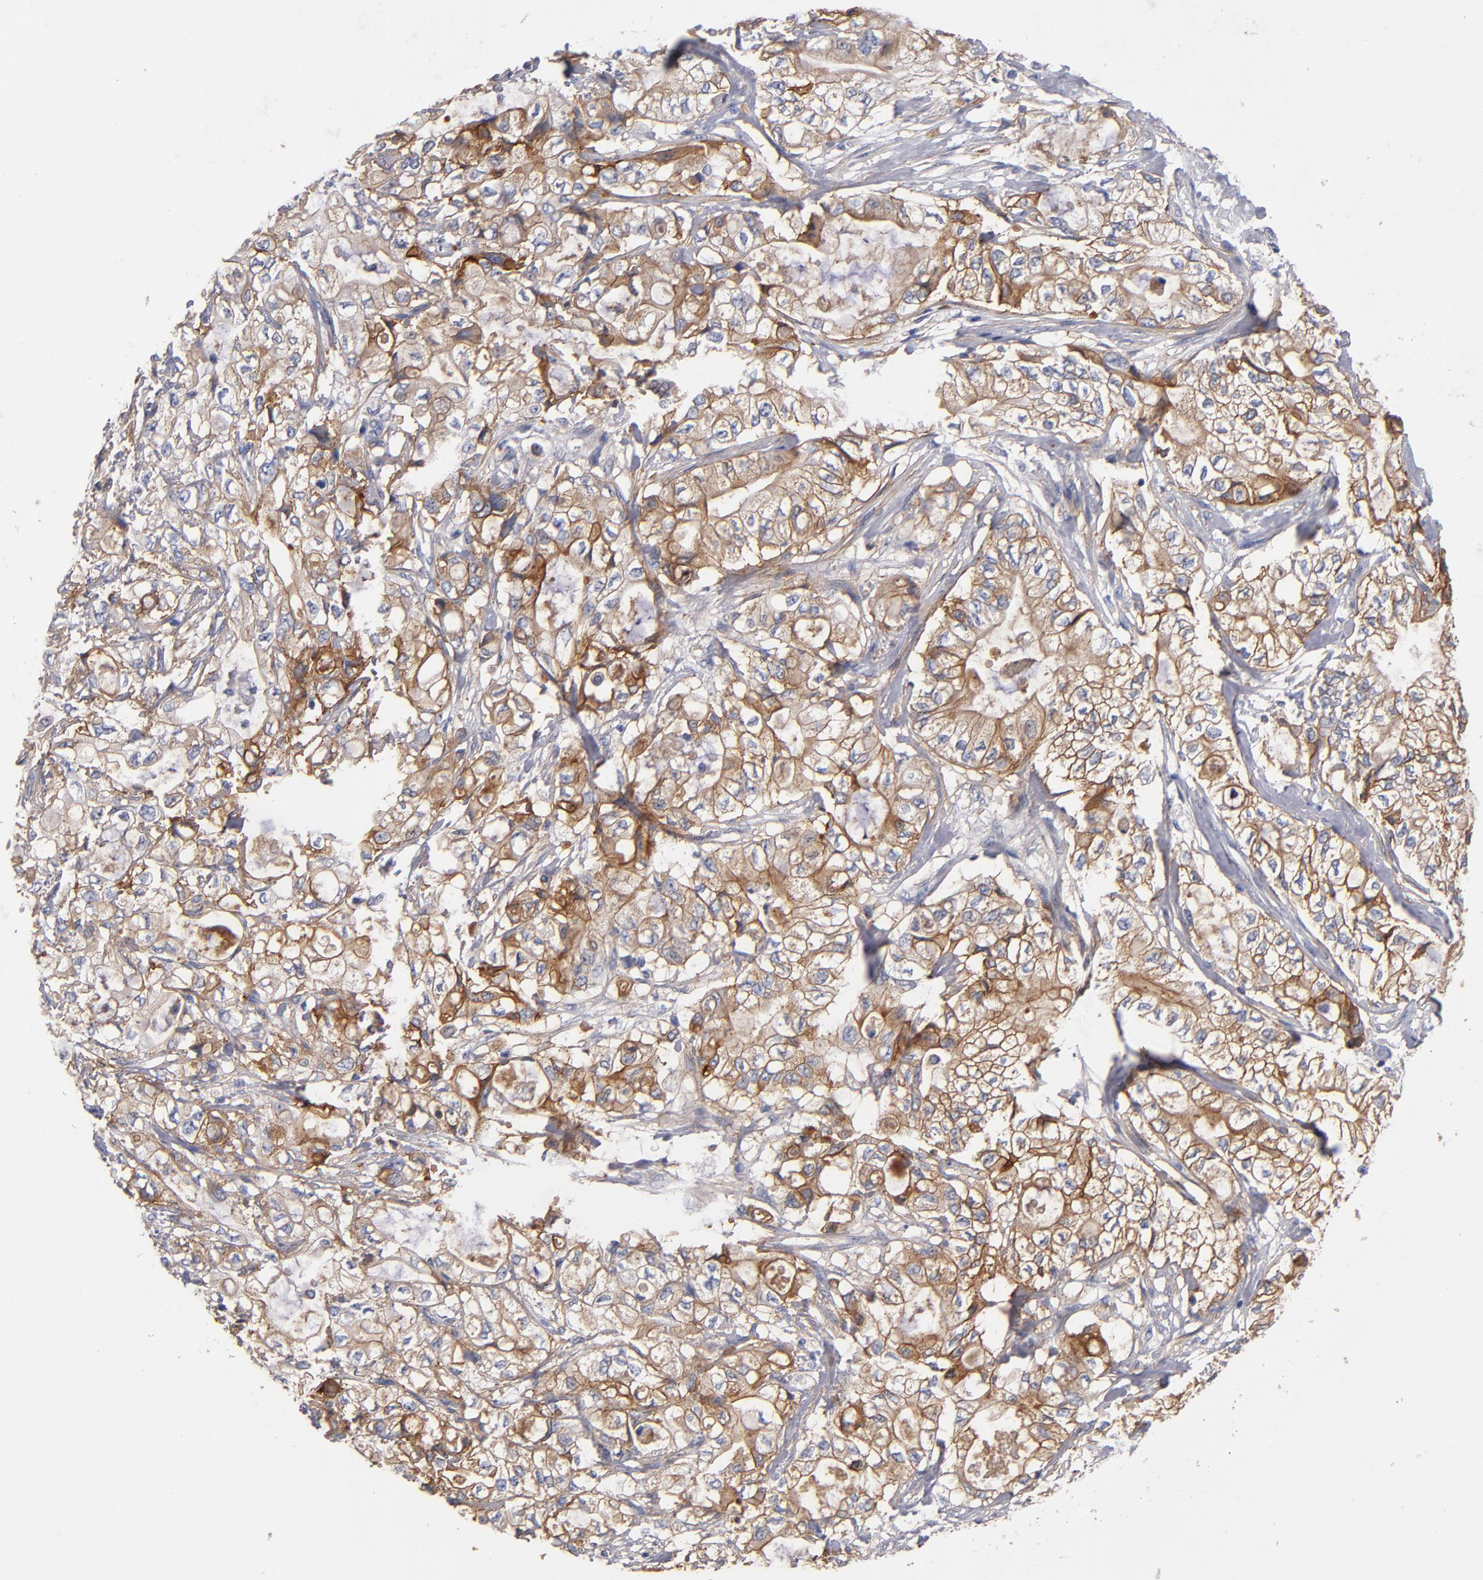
{"staining": {"intensity": "strong", "quantity": ">75%", "location": "cytoplasmic/membranous"}, "tissue": "pancreatic cancer", "cell_type": "Tumor cells", "image_type": "cancer", "snomed": [{"axis": "morphology", "description": "Adenocarcinoma, NOS"}, {"axis": "topography", "description": "Pancreas"}], "caption": "A histopathology image showing strong cytoplasmic/membranous positivity in about >75% of tumor cells in pancreatic adenocarcinoma, as visualized by brown immunohistochemical staining.", "gene": "PLSCR4", "patient": {"sex": "male", "age": 79}}